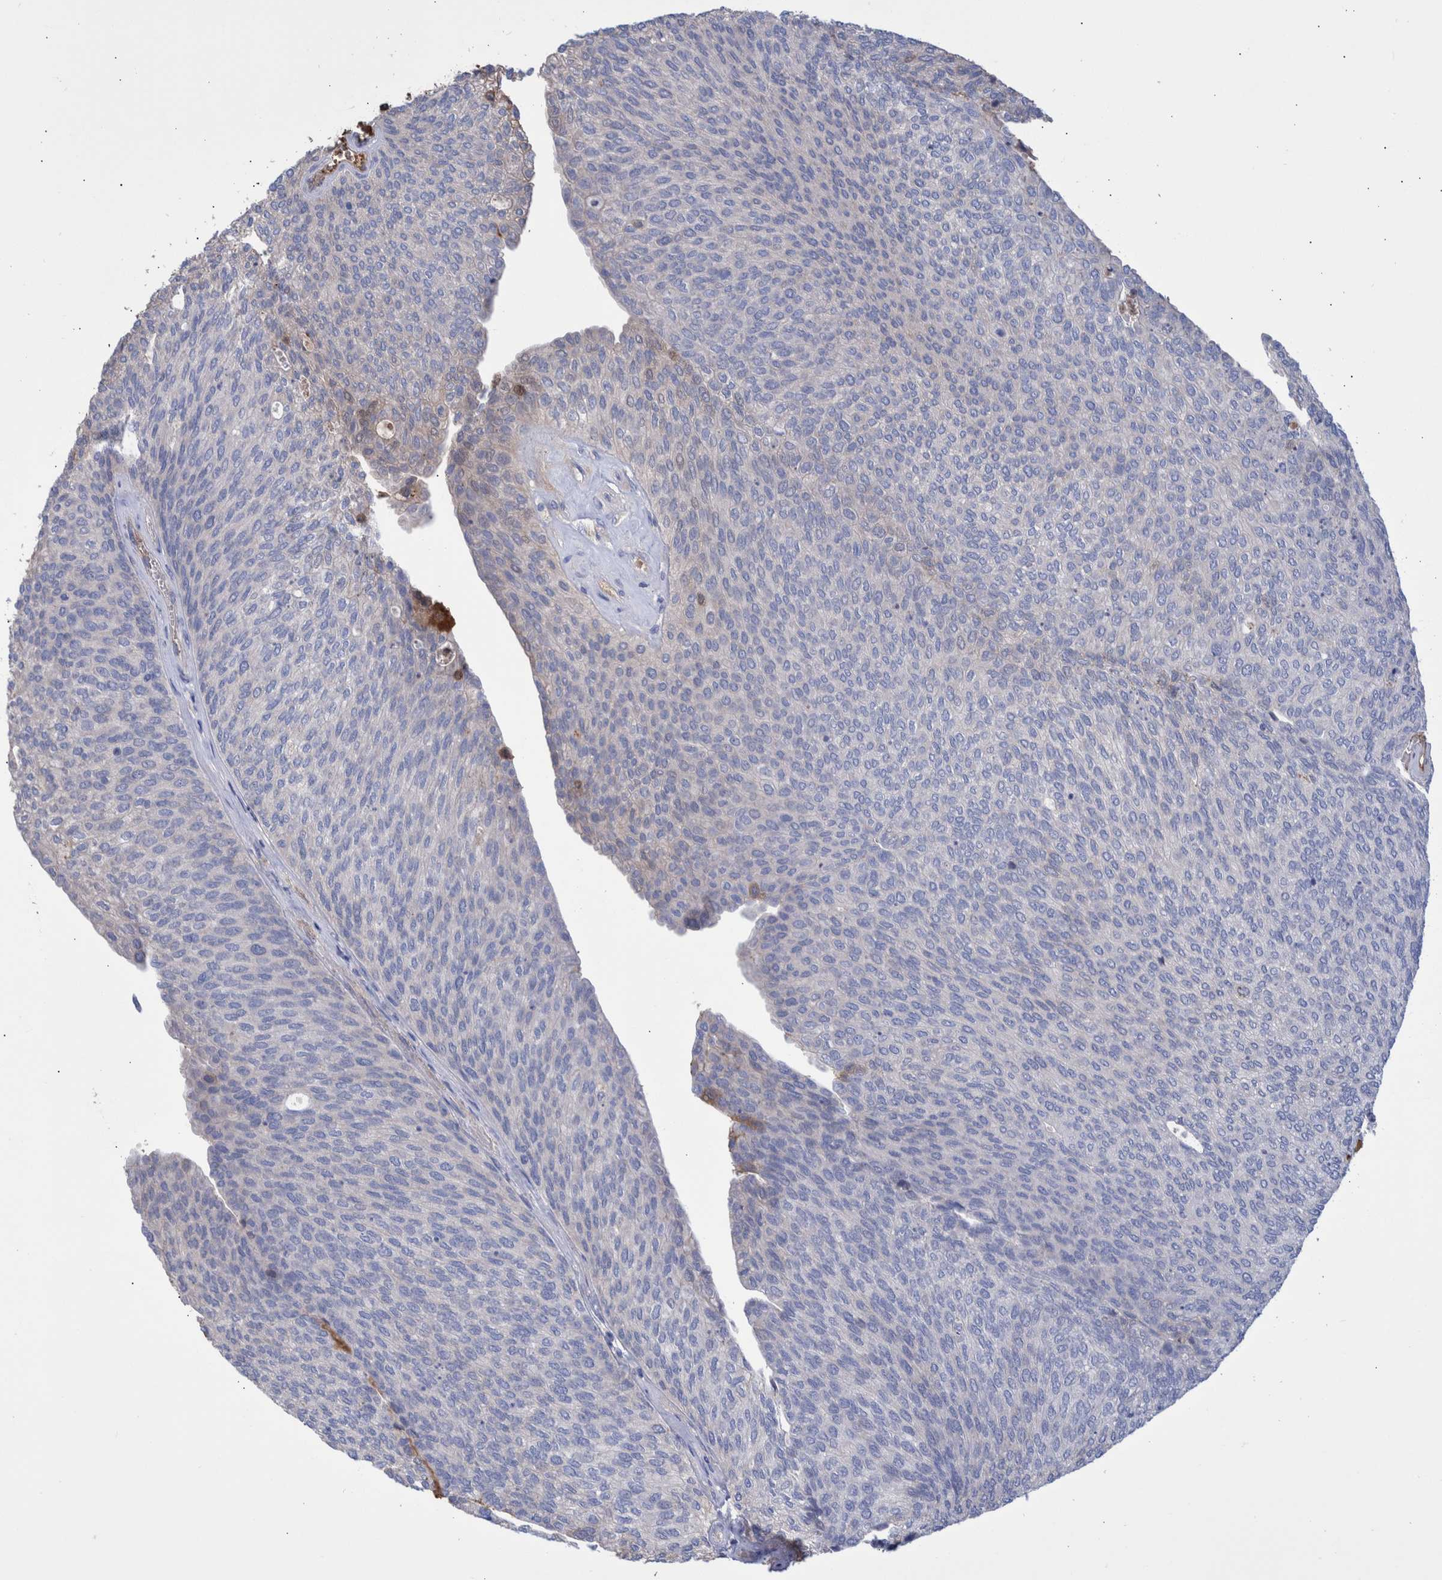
{"staining": {"intensity": "negative", "quantity": "none", "location": "none"}, "tissue": "urothelial cancer", "cell_type": "Tumor cells", "image_type": "cancer", "snomed": [{"axis": "morphology", "description": "Urothelial carcinoma, Low grade"}, {"axis": "topography", "description": "Urinary bladder"}], "caption": "Histopathology image shows no significant protein positivity in tumor cells of urothelial cancer.", "gene": "DLL4", "patient": {"sex": "female", "age": 79}}